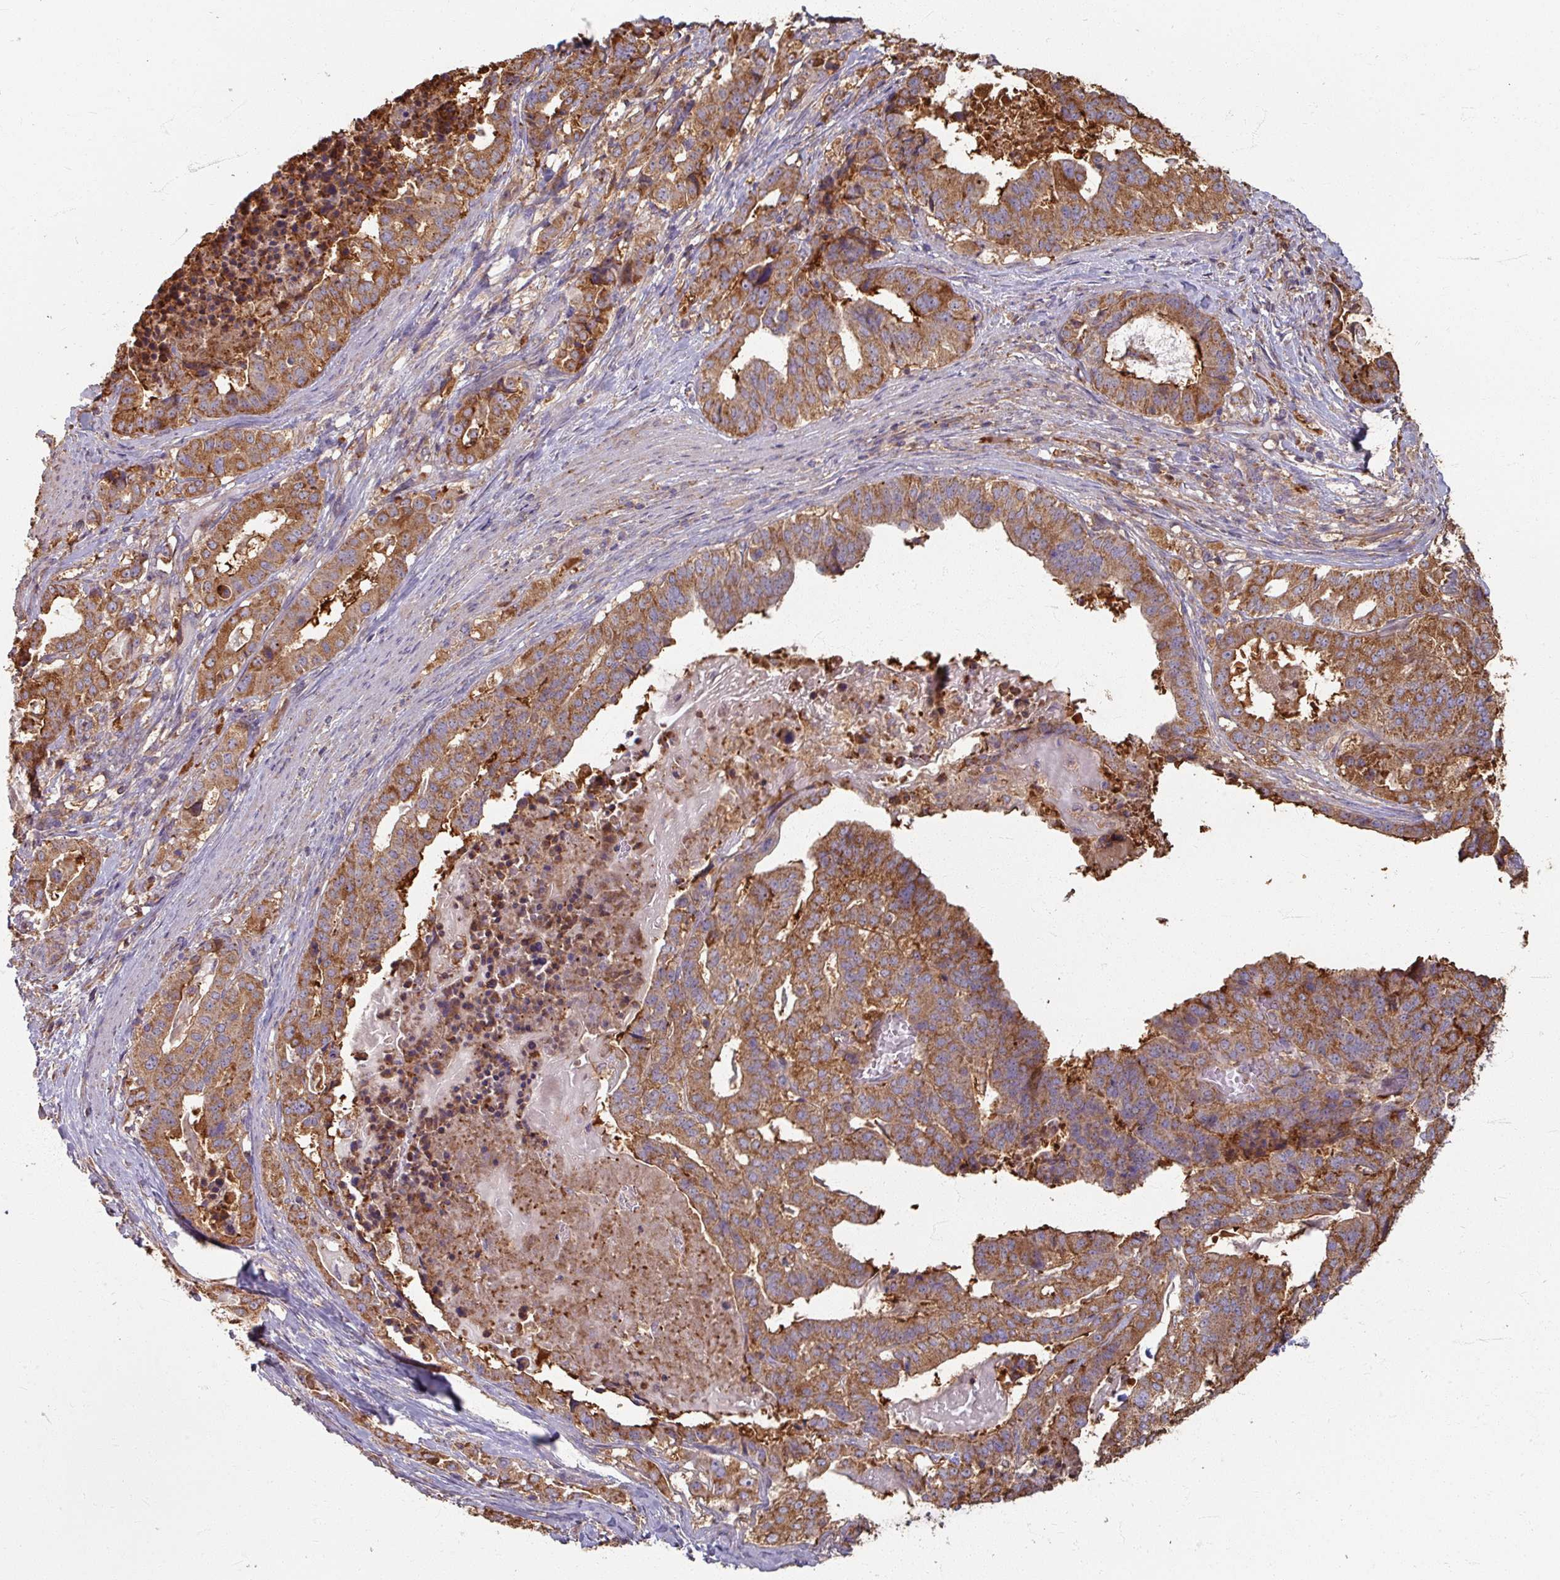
{"staining": {"intensity": "moderate", "quantity": ">75%", "location": "cytoplasmic/membranous"}, "tissue": "stomach cancer", "cell_type": "Tumor cells", "image_type": "cancer", "snomed": [{"axis": "morphology", "description": "Adenocarcinoma, NOS"}, {"axis": "topography", "description": "Stomach"}], "caption": "Stomach cancer was stained to show a protein in brown. There is medium levels of moderate cytoplasmic/membranous positivity in approximately >75% of tumor cells. The staining was performed using DAB to visualize the protein expression in brown, while the nuclei were stained in blue with hematoxylin (Magnification: 20x).", "gene": "CCDC68", "patient": {"sex": "male", "age": 48}}